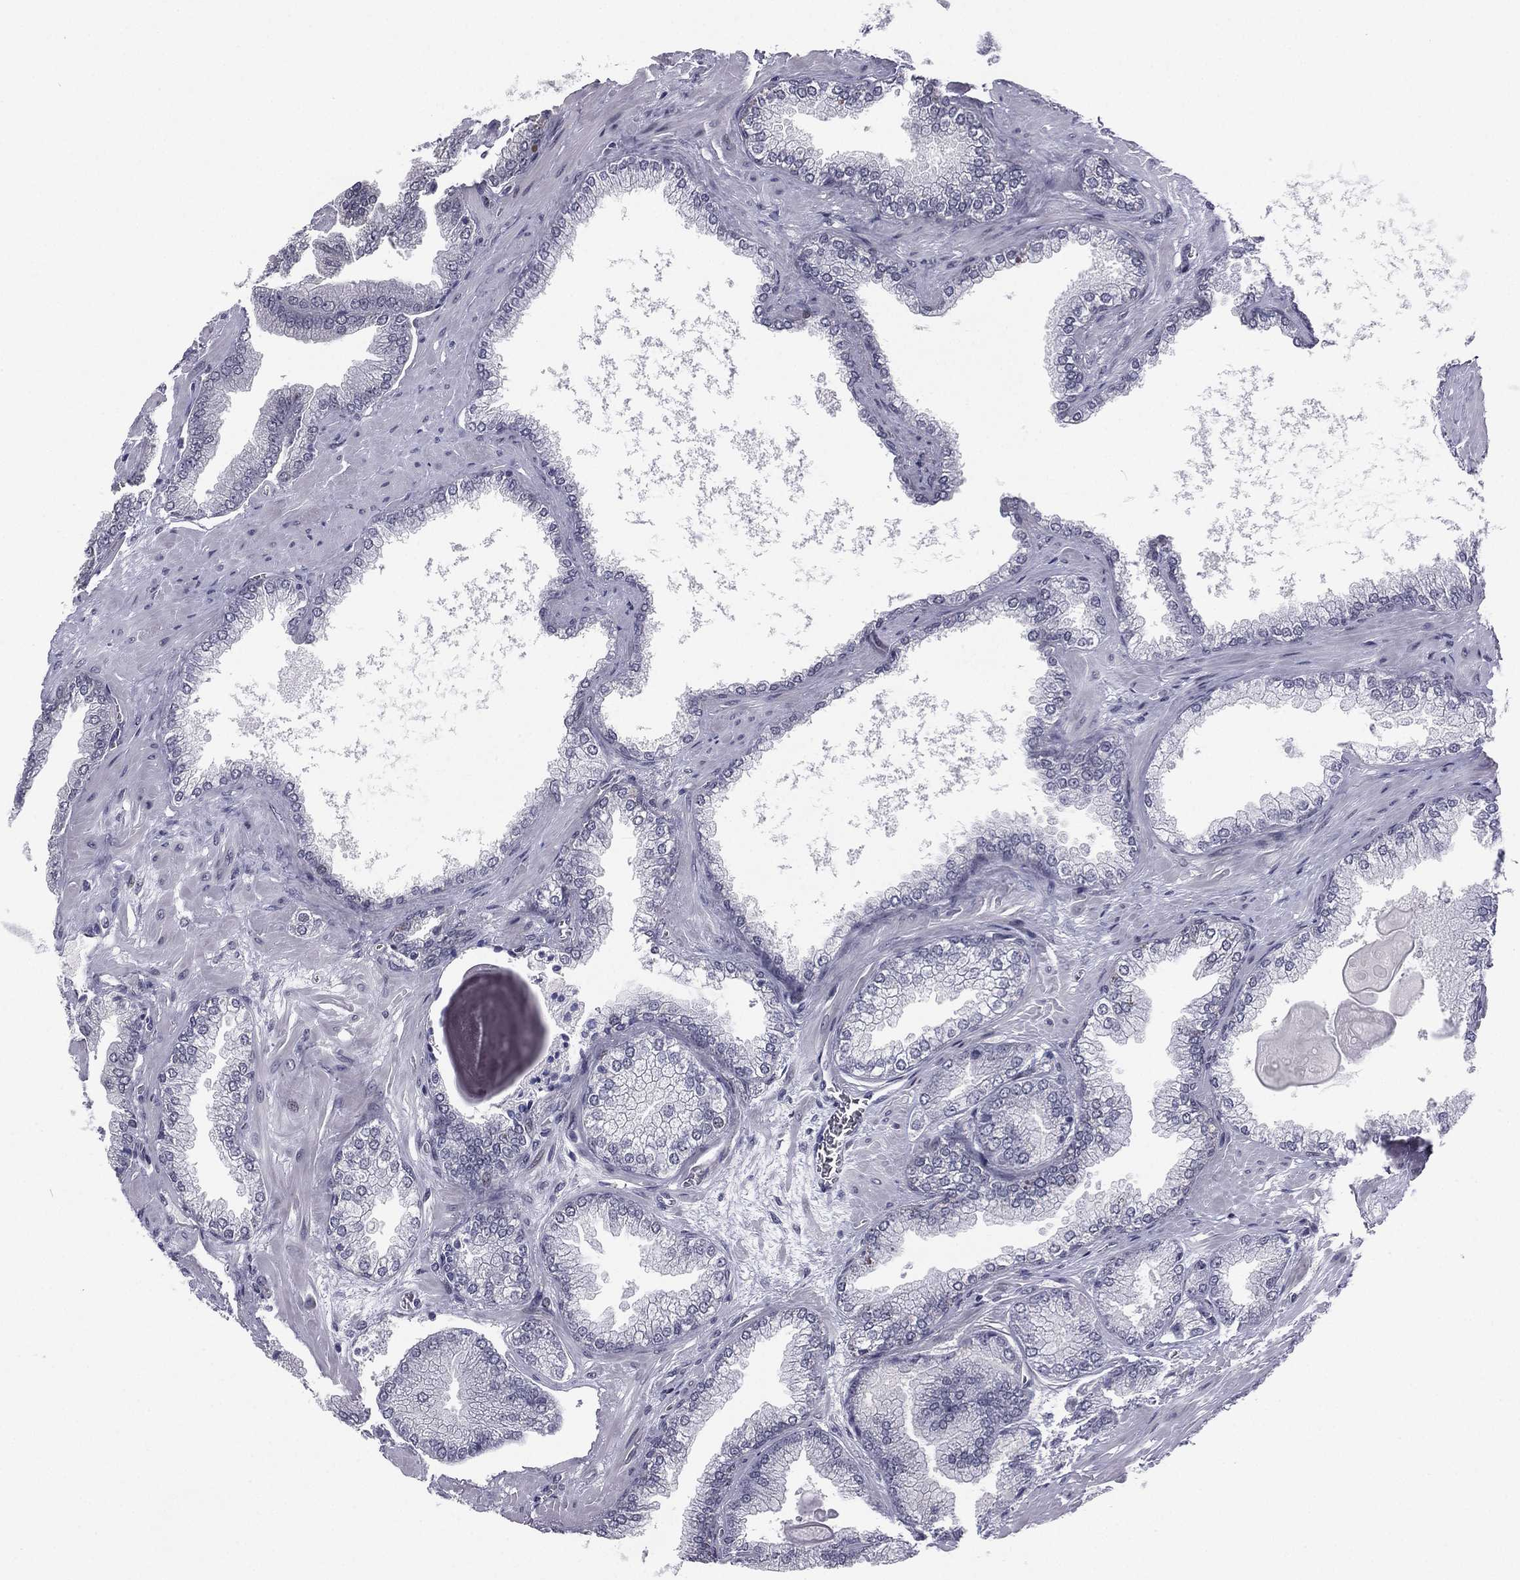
{"staining": {"intensity": "negative", "quantity": "none", "location": "none"}, "tissue": "prostate cancer", "cell_type": "Tumor cells", "image_type": "cancer", "snomed": [{"axis": "morphology", "description": "Adenocarcinoma, Low grade"}, {"axis": "topography", "description": "Prostate"}], "caption": "The image reveals no staining of tumor cells in prostate cancer. (Immunohistochemistry (ihc), brightfield microscopy, high magnification).", "gene": "ACTRT2", "patient": {"sex": "male", "age": 72}}